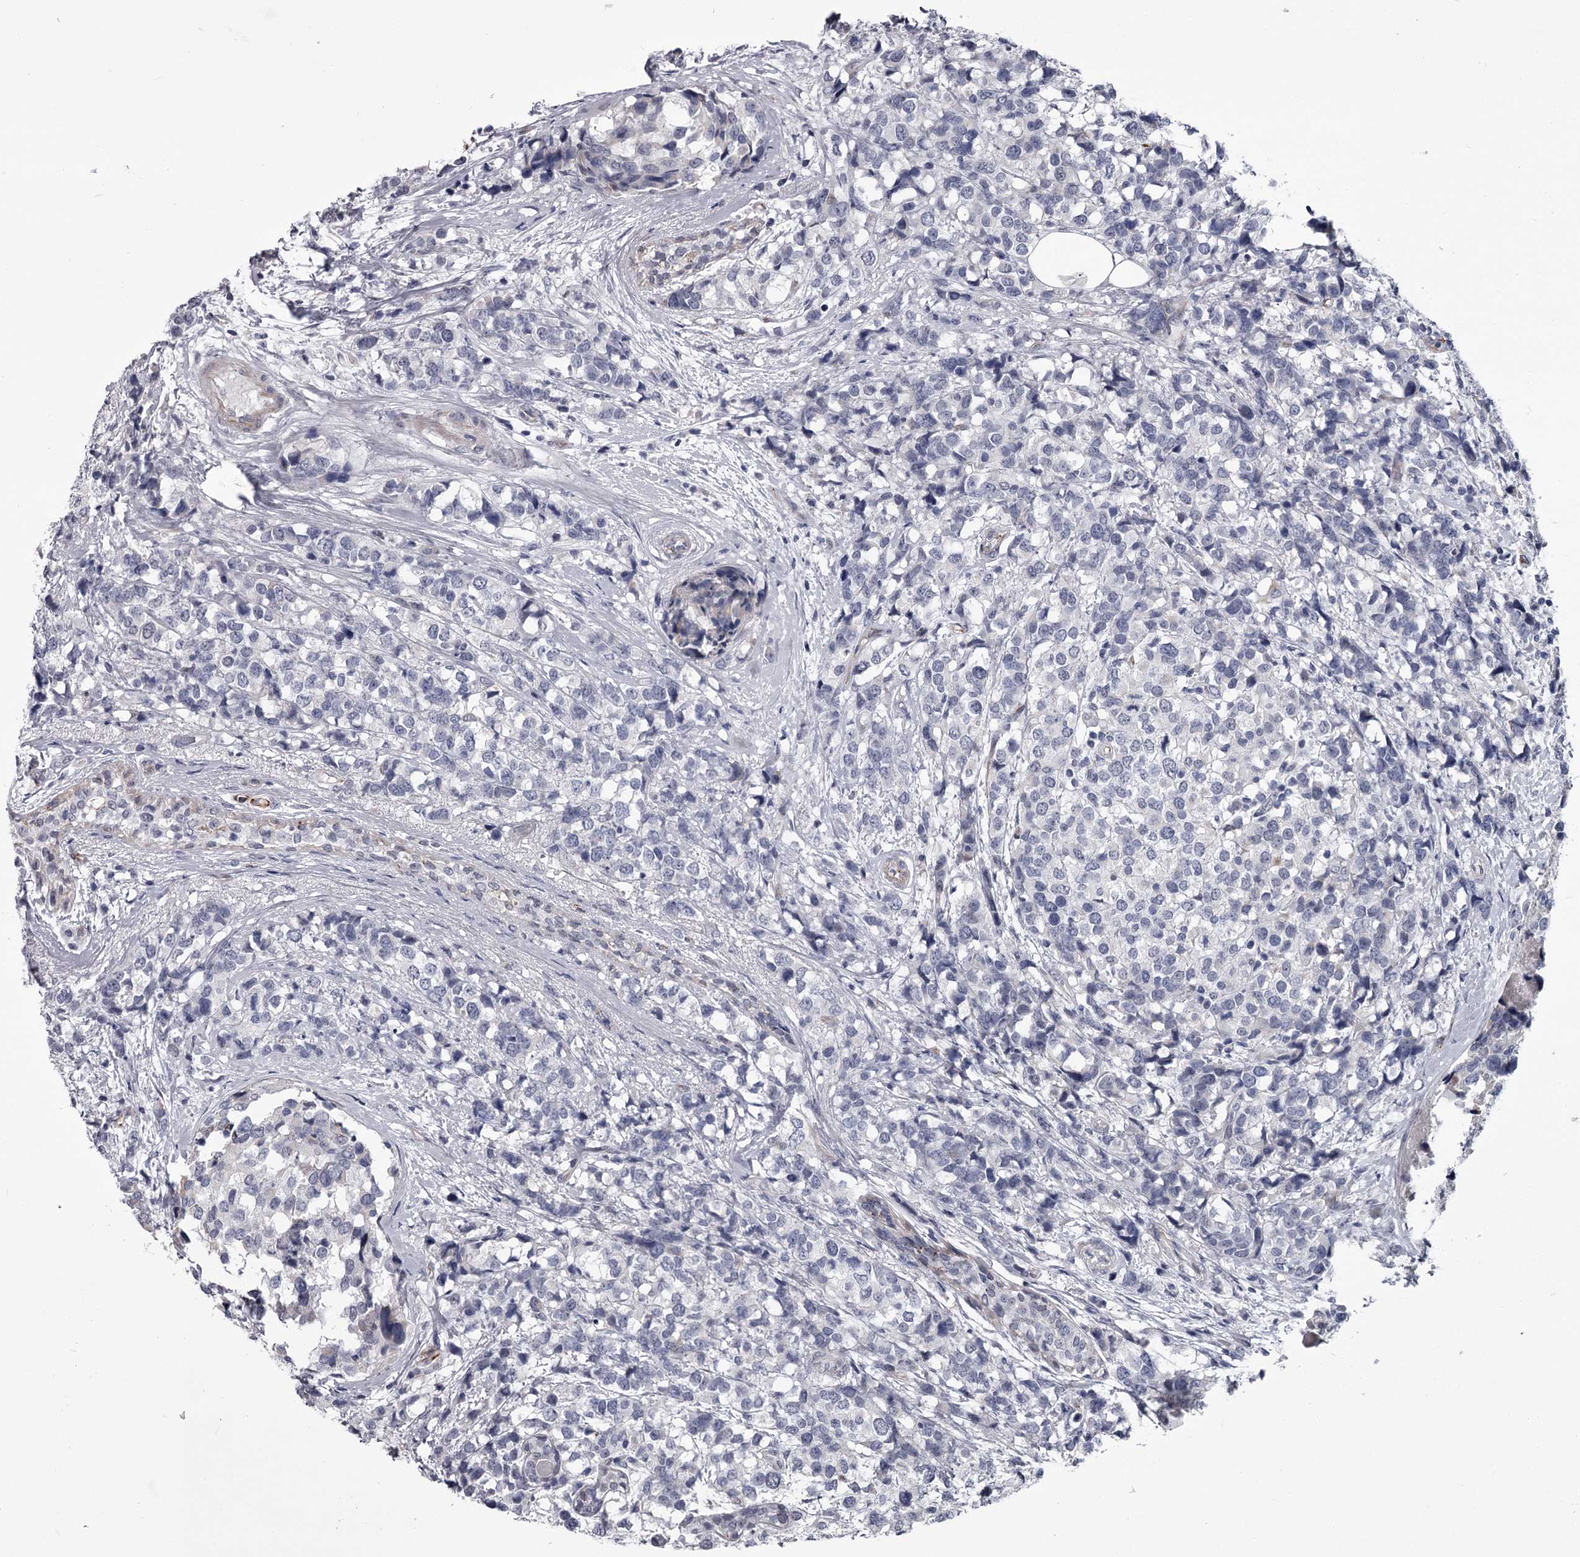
{"staining": {"intensity": "negative", "quantity": "none", "location": "none"}, "tissue": "breast cancer", "cell_type": "Tumor cells", "image_type": "cancer", "snomed": [{"axis": "morphology", "description": "Lobular carcinoma"}, {"axis": "topography", "description": "Breast"}], "caption": "The photomicrograph reveals no significant staining in tumor cells of breast lobular carcinoma.", "gene": "PRPF40B", "patient": {"sex": "female", "age": 59}}